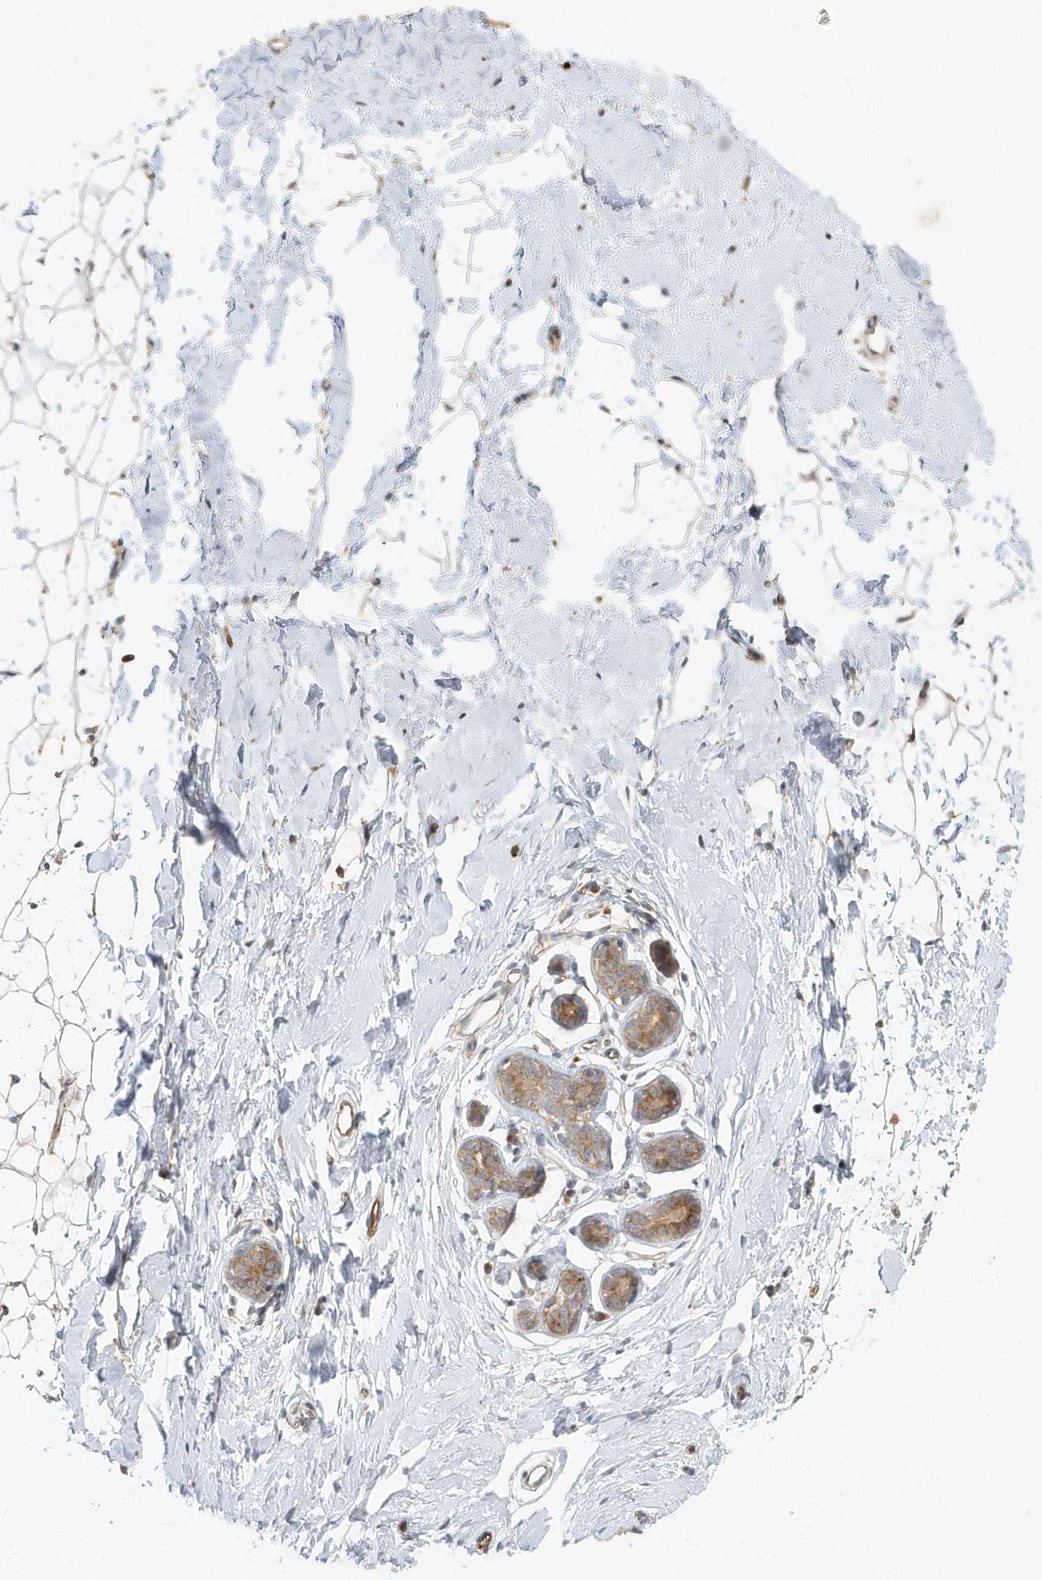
{"staining": {"intensity": "weak", "quantity": "25%-75%", "location": "cytoplasmic/membranous"}, "tissue": "adipose tissue", "cell_type": "Adipocytes", "image_type": "normal", "snomed": [{"axis": "morphology", "description": "Normal tissue, NOS"}, {"axis": "topography", "description": "Breast"}], "caption": "Protein analysis of unremarkable adipose tissue displays weak cytoplasmic/membranous expression in about 25%-75% of adipocytes.", "gene": "NAPB", "patient": {"sex": "female", "age": 23}}